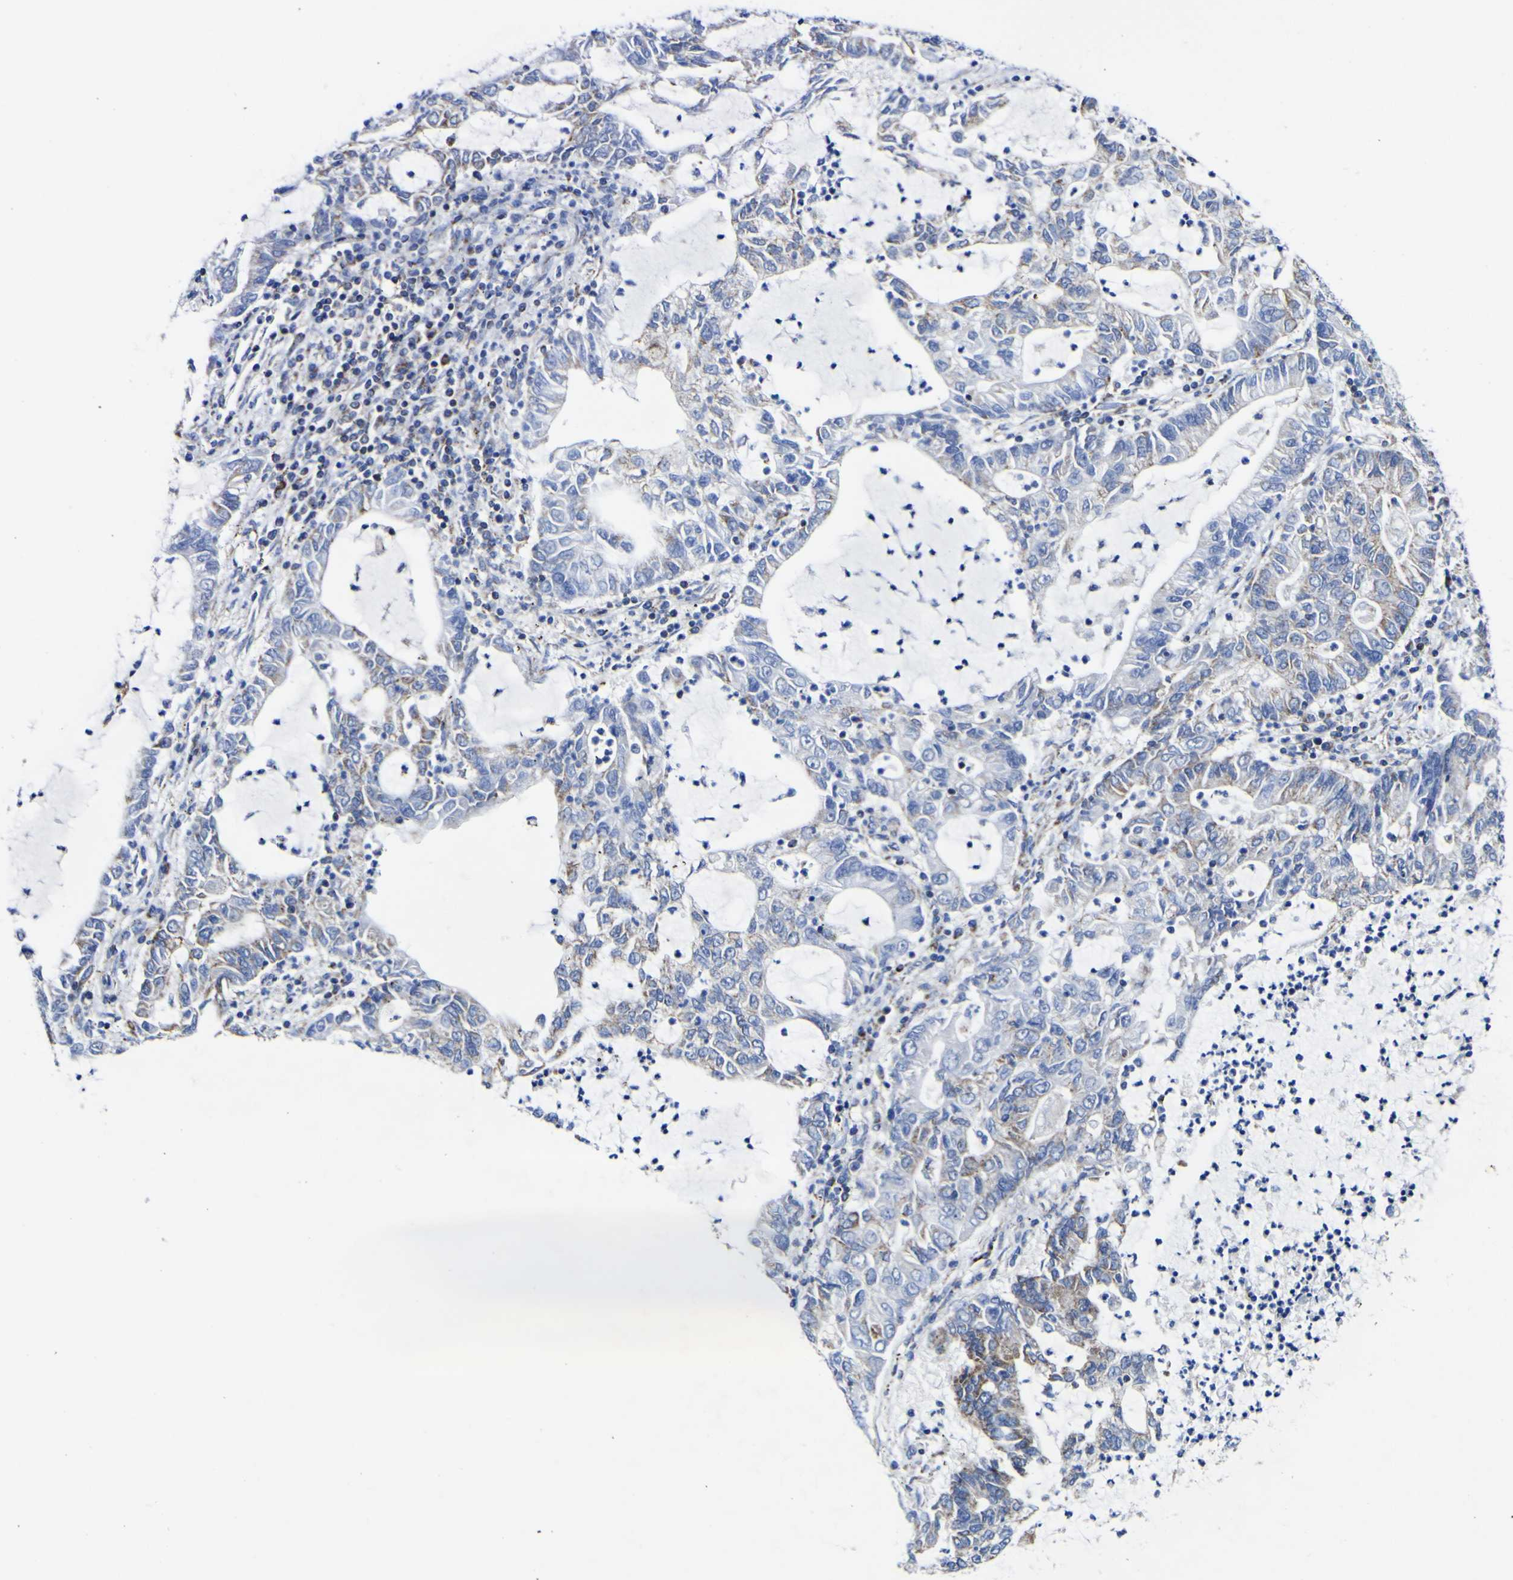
{"staining": {"intensity": "moderate", "quantity": "<25%", "location": "cytoplasmic/membranous"}, "tissue": "lung cancer", "cell_type": "Tumor cells", "image_type": "cancer", "snomed": [{"axis": "morphology", "description": "Adenocarcinoma, NOS"}, {"axis": "topography", "description": "Lung"}], "caption": "A brown stain shows moderate cytoplasmic/membranous positivity of a protein in adenocarcinoma (lung) tumor cells.", "gene": "CCDC90B", "patient": {"sex": "female", "age": 51}}